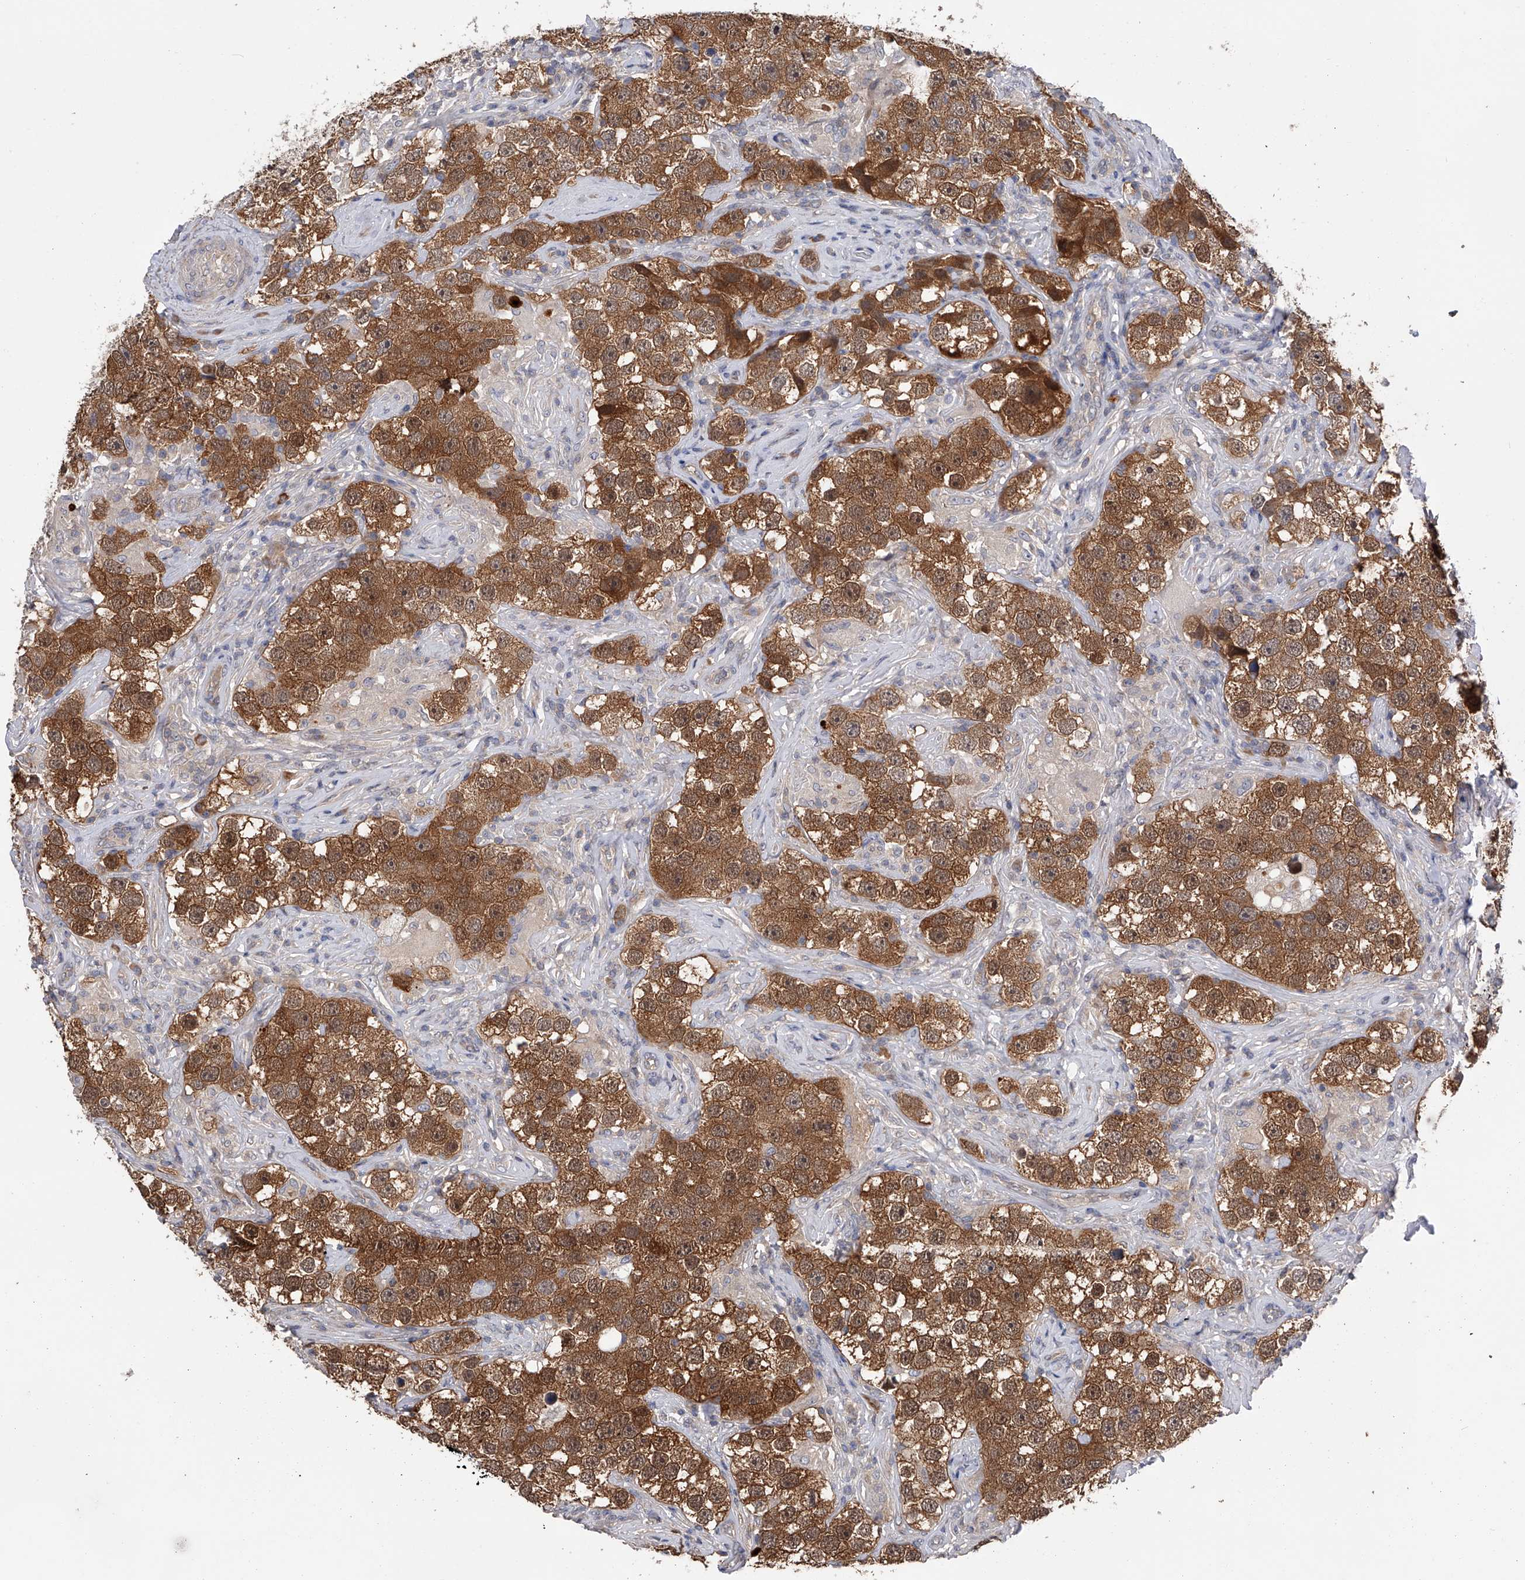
{"staining": {"intensity": "moderate", "quantity": ">75%", "location": "cytoplasmic/membranous"}, "tissue": "testis cancer", "cell_type": "Tumor cells", "image_type": "cancer", "snomed": [{"axis": "morphology", "description": "Seminoma, NOS"}, {"axis": "topography", "description": "Testis"}], "caption": "Protein expression by IHC shows moderate cytoplasmic/membranous expression in about >75% of tumor cells in testis cancer (seminoma).", "gene": "CFAP298", "patient": {"sex": "male", "age": 49}}